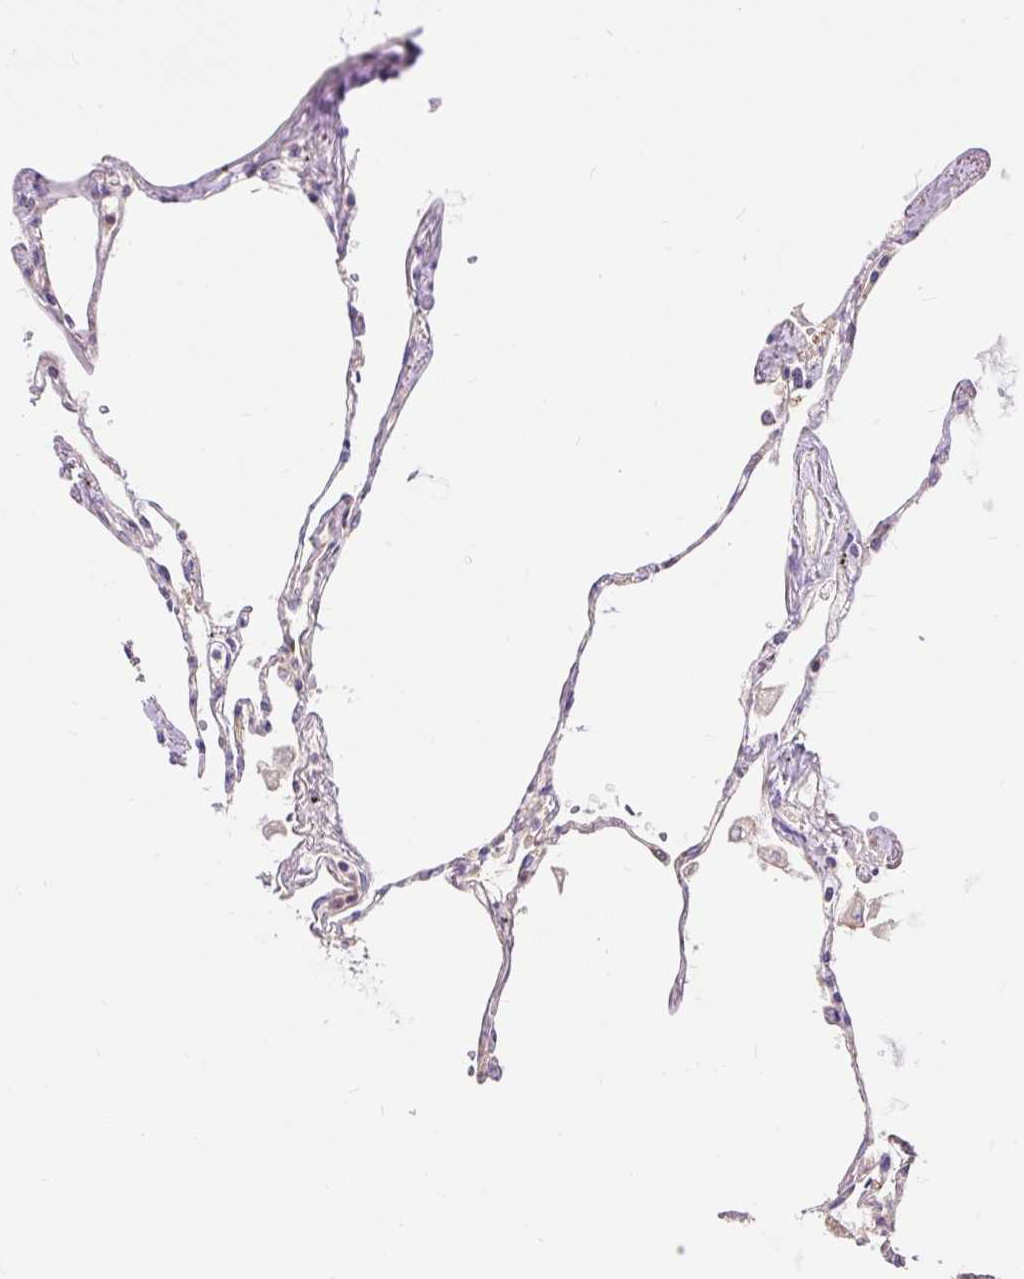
{"staining": {"intensity": "moderate", "quantity": "<25%", "location": "cytoplasmic/membranous"}, "tissue": "lung", "cell_type": "Alveolar cells", "image_type": "normal", "snomed": [{"axis": "morphology", "description": "Normal tissue, NOS"}, {"axis": "topography", "description": "Lung"}], "caption": "Protein staining of normal lung reveals moderate cytoplasmic/membranous staining in about <25% of alveolar cells.", "gene": "TRIAP1", "patient": {"sex": "female", "age": 67}}